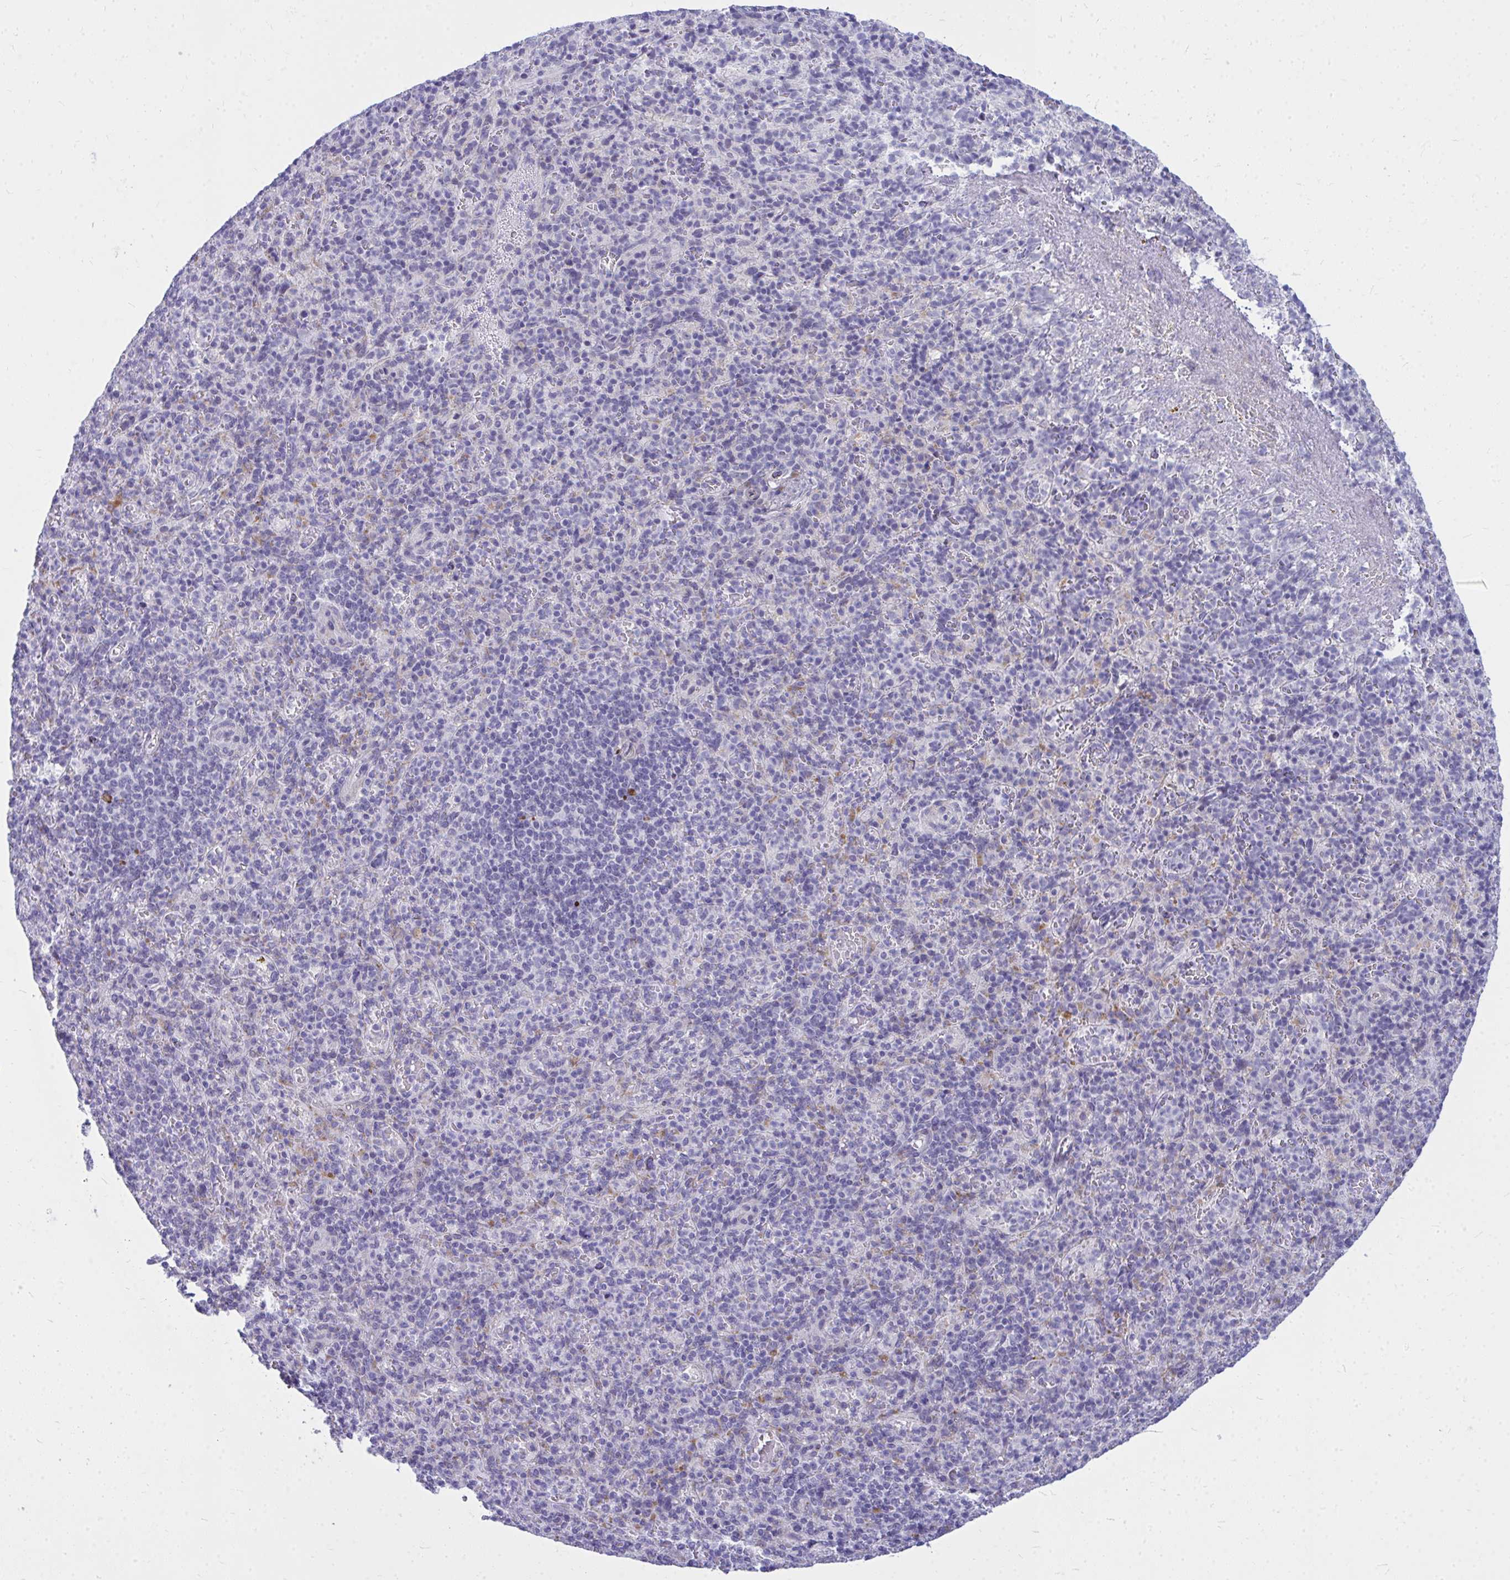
{"staining": {"intensity": "negative", "quantity": "none", "location": "none"}, "tissue": "spleen", "cell_type": "Cells in red pulp", "image_type": "normal", "snomed": [{"axis": "morphology", "description": "Normal tissue, NOS"}, {"axis": "topography", "description": "Spleen"}], "caption": "High power microscopy photomicrograph of an IHC image of normal spleen, revealing no significant positivity in cells in red pulp.", "gene": "ZSCAN25", "patient": {"sex": "female", "age": 74}}